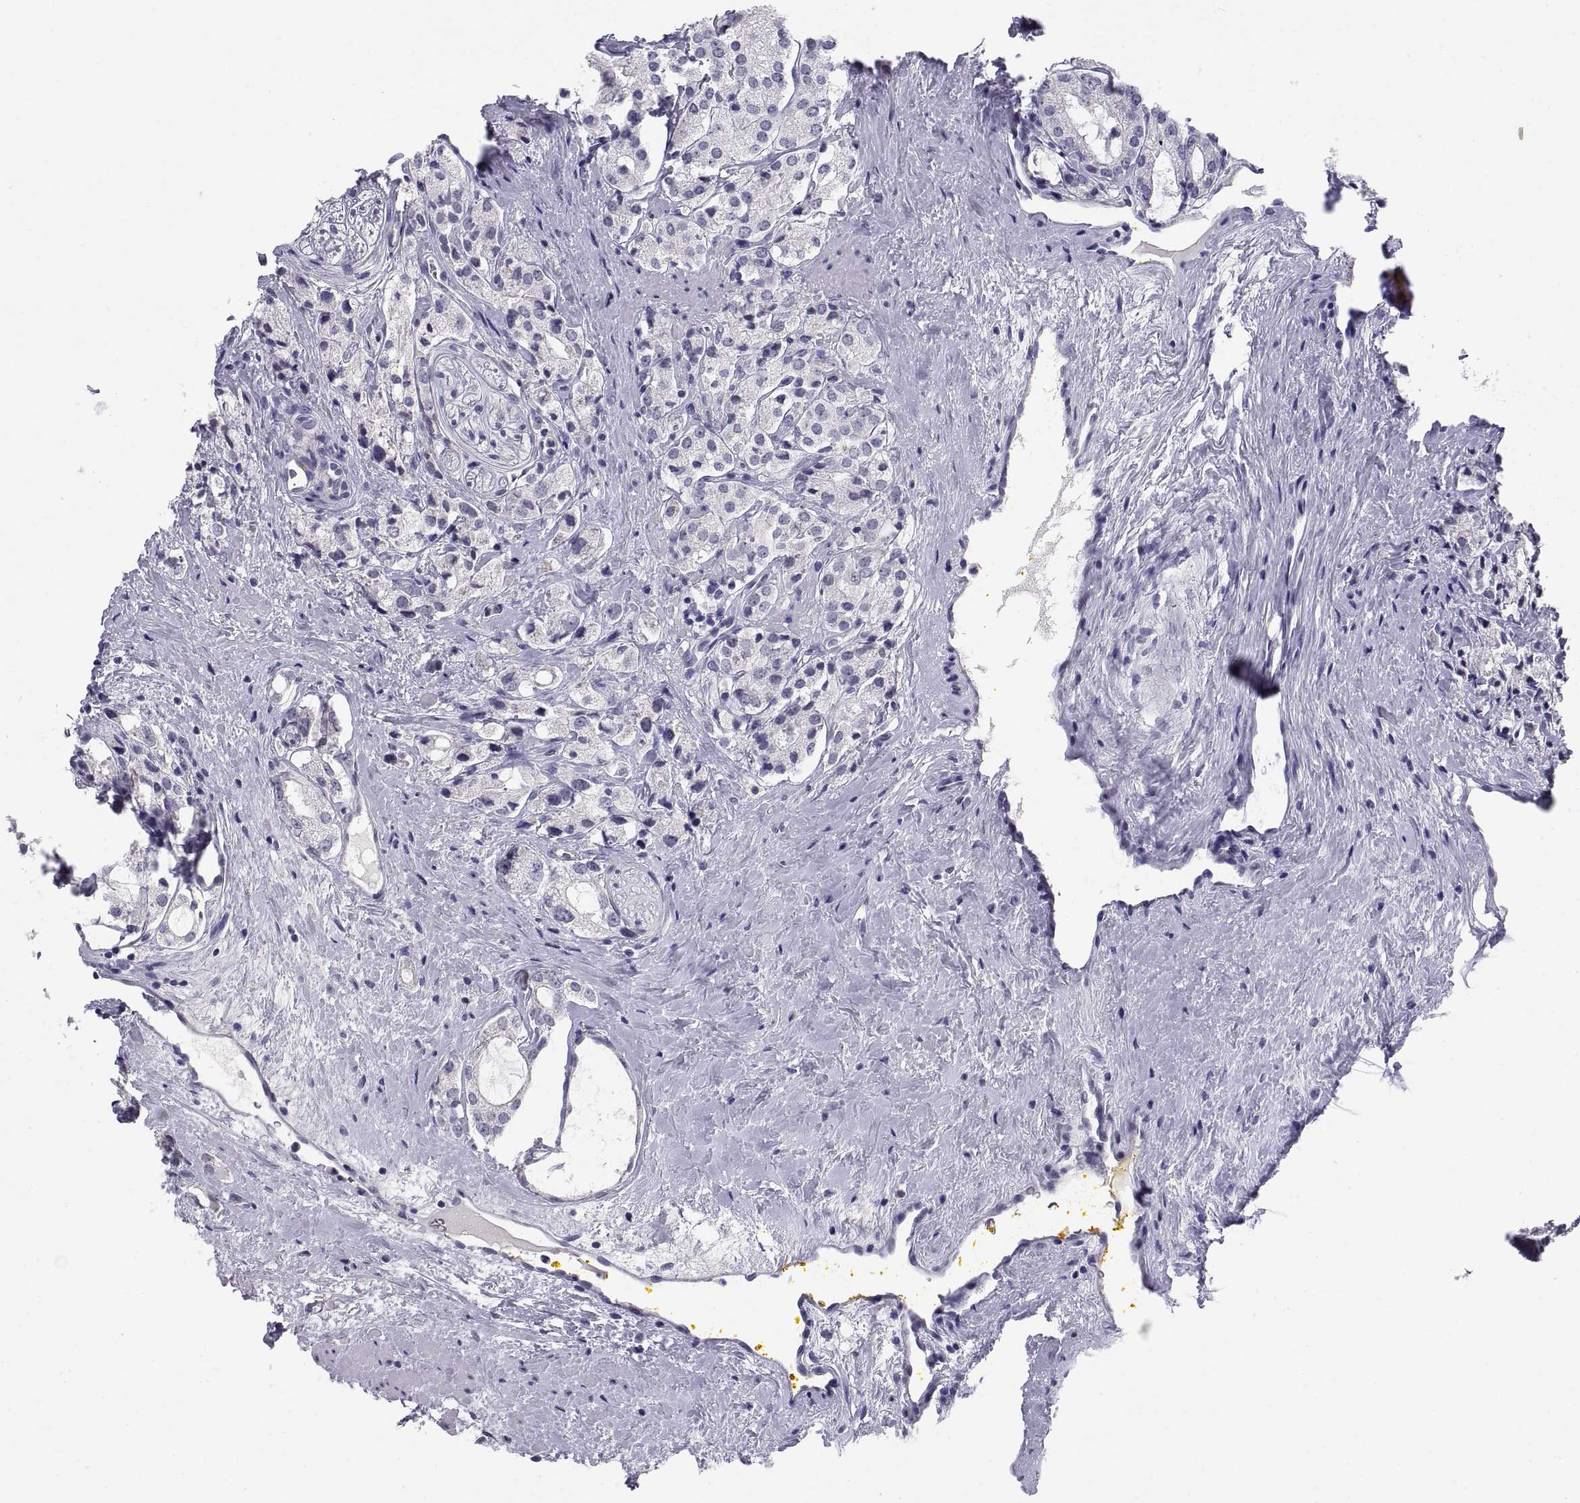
{"staining": {"intensity": "negative", "quantity": "none", "location": "none"}, "tissue": "prostate cancer", "cell_type": "Tumor cells", "image_type": "cancer", "snomed": [{"axis": "morphology", "description": "Adenocarcinoma, NOS"}, {"axis": "topography", "description": "Prostate"}], "caption": "Protein analysis of adenocarcinoma (prostate) exhibits no significant staining in tumor cells.", "gene": "TEX13A", "patient": {"sex": "male", "age": 66}}